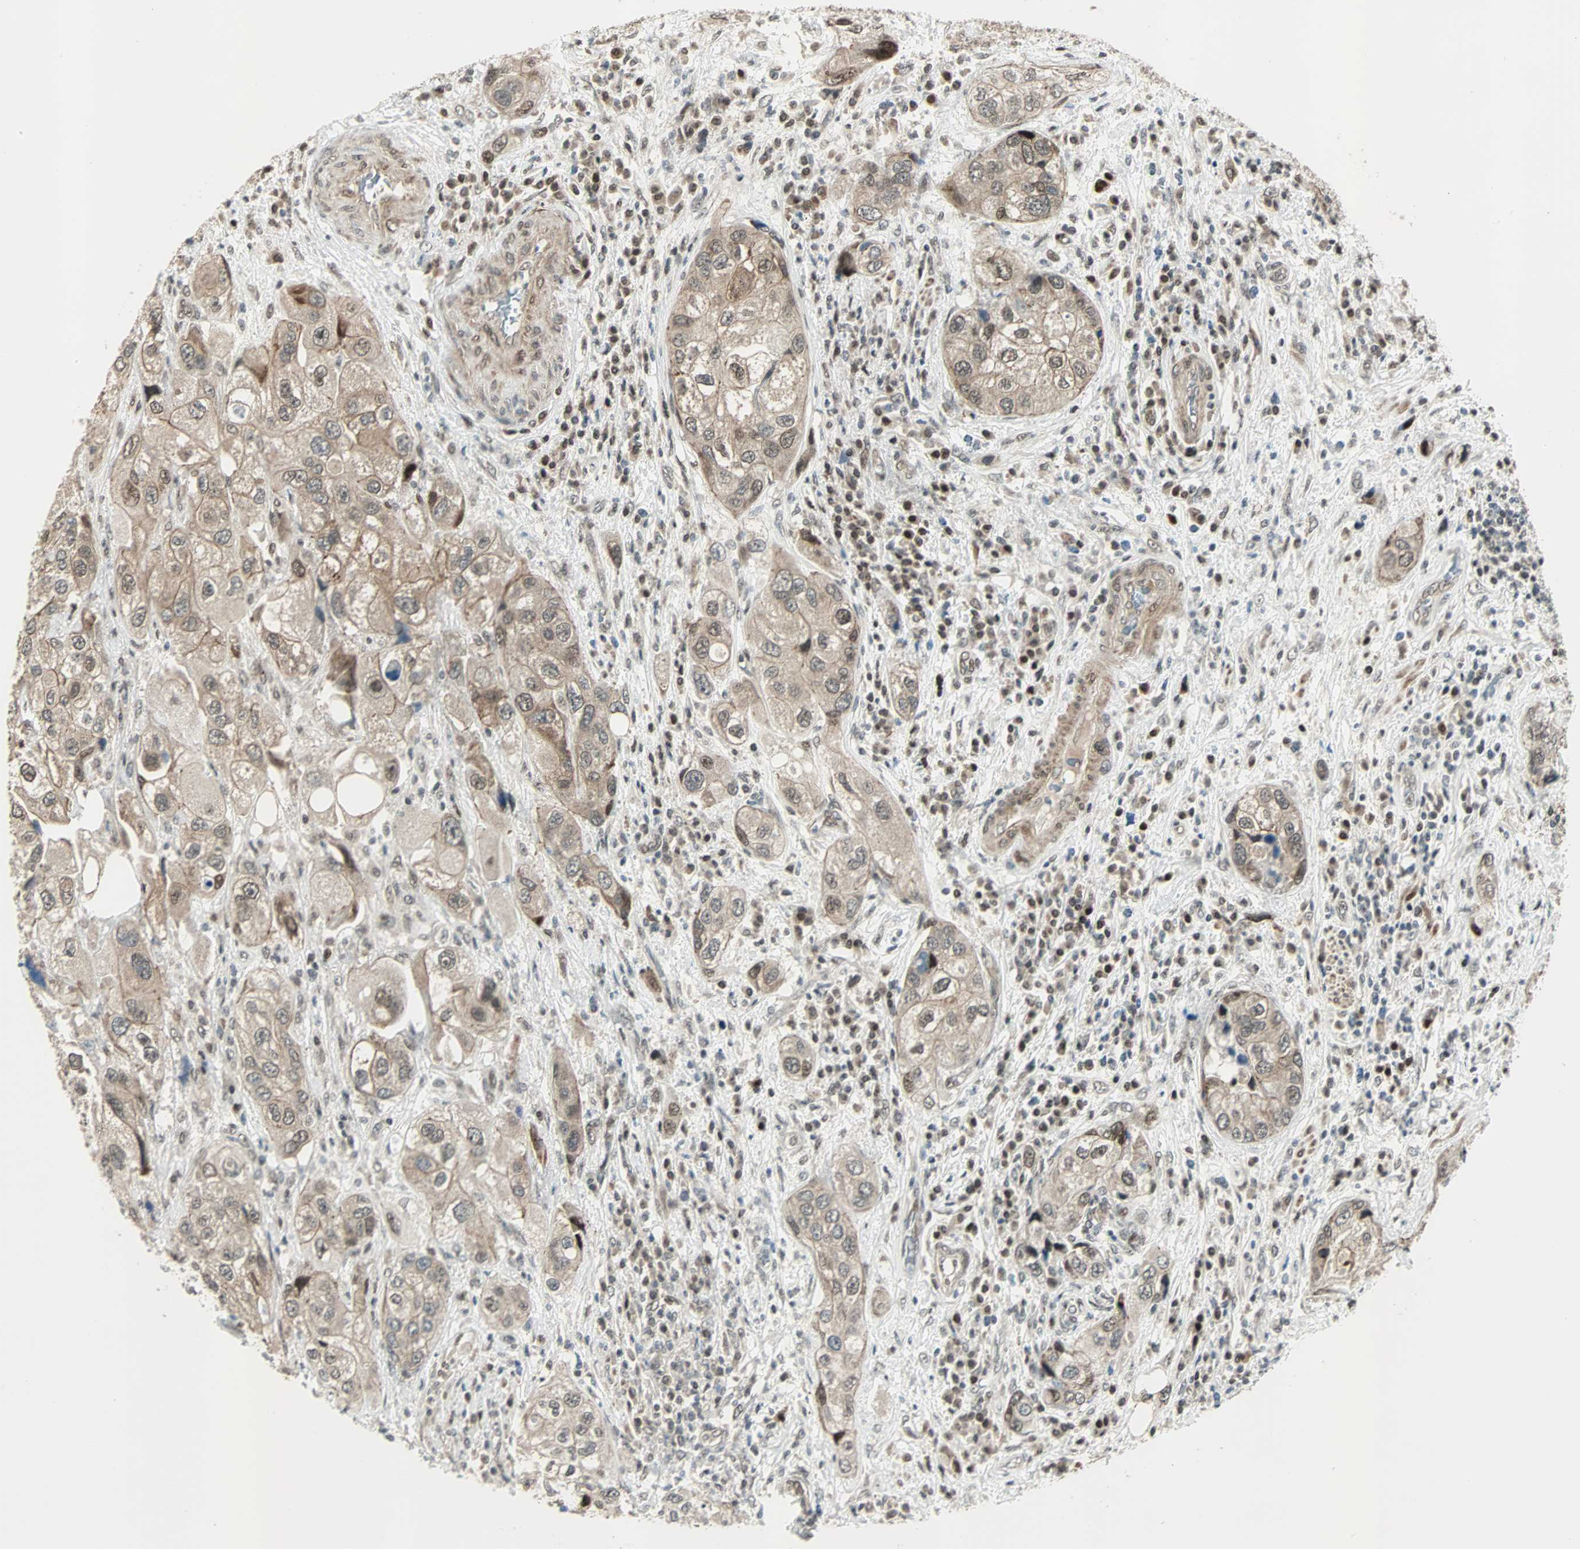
{"staining": {"intensity": "moderate", "quantity": ">75%", "location": "cytoplasmic/membranous,nuclear"}, "tissue": "urothelial cancer", "cell_type": "Tumor cells", "image_type": "cancer", "snomed": [{"axis": "morphology", "description": "Urothelial carcinoma, High grade"}, {"axis": "topography", "description": "Urinary bladder"}], "caption": "Moderate cytoplasmic/membranous and nuclear protein positivity is present in about >75% of tumor cells in urothelial carcinoma (high-grade).", "gene": "CBX4", "patient": {"sex": "female", "age": 64}}